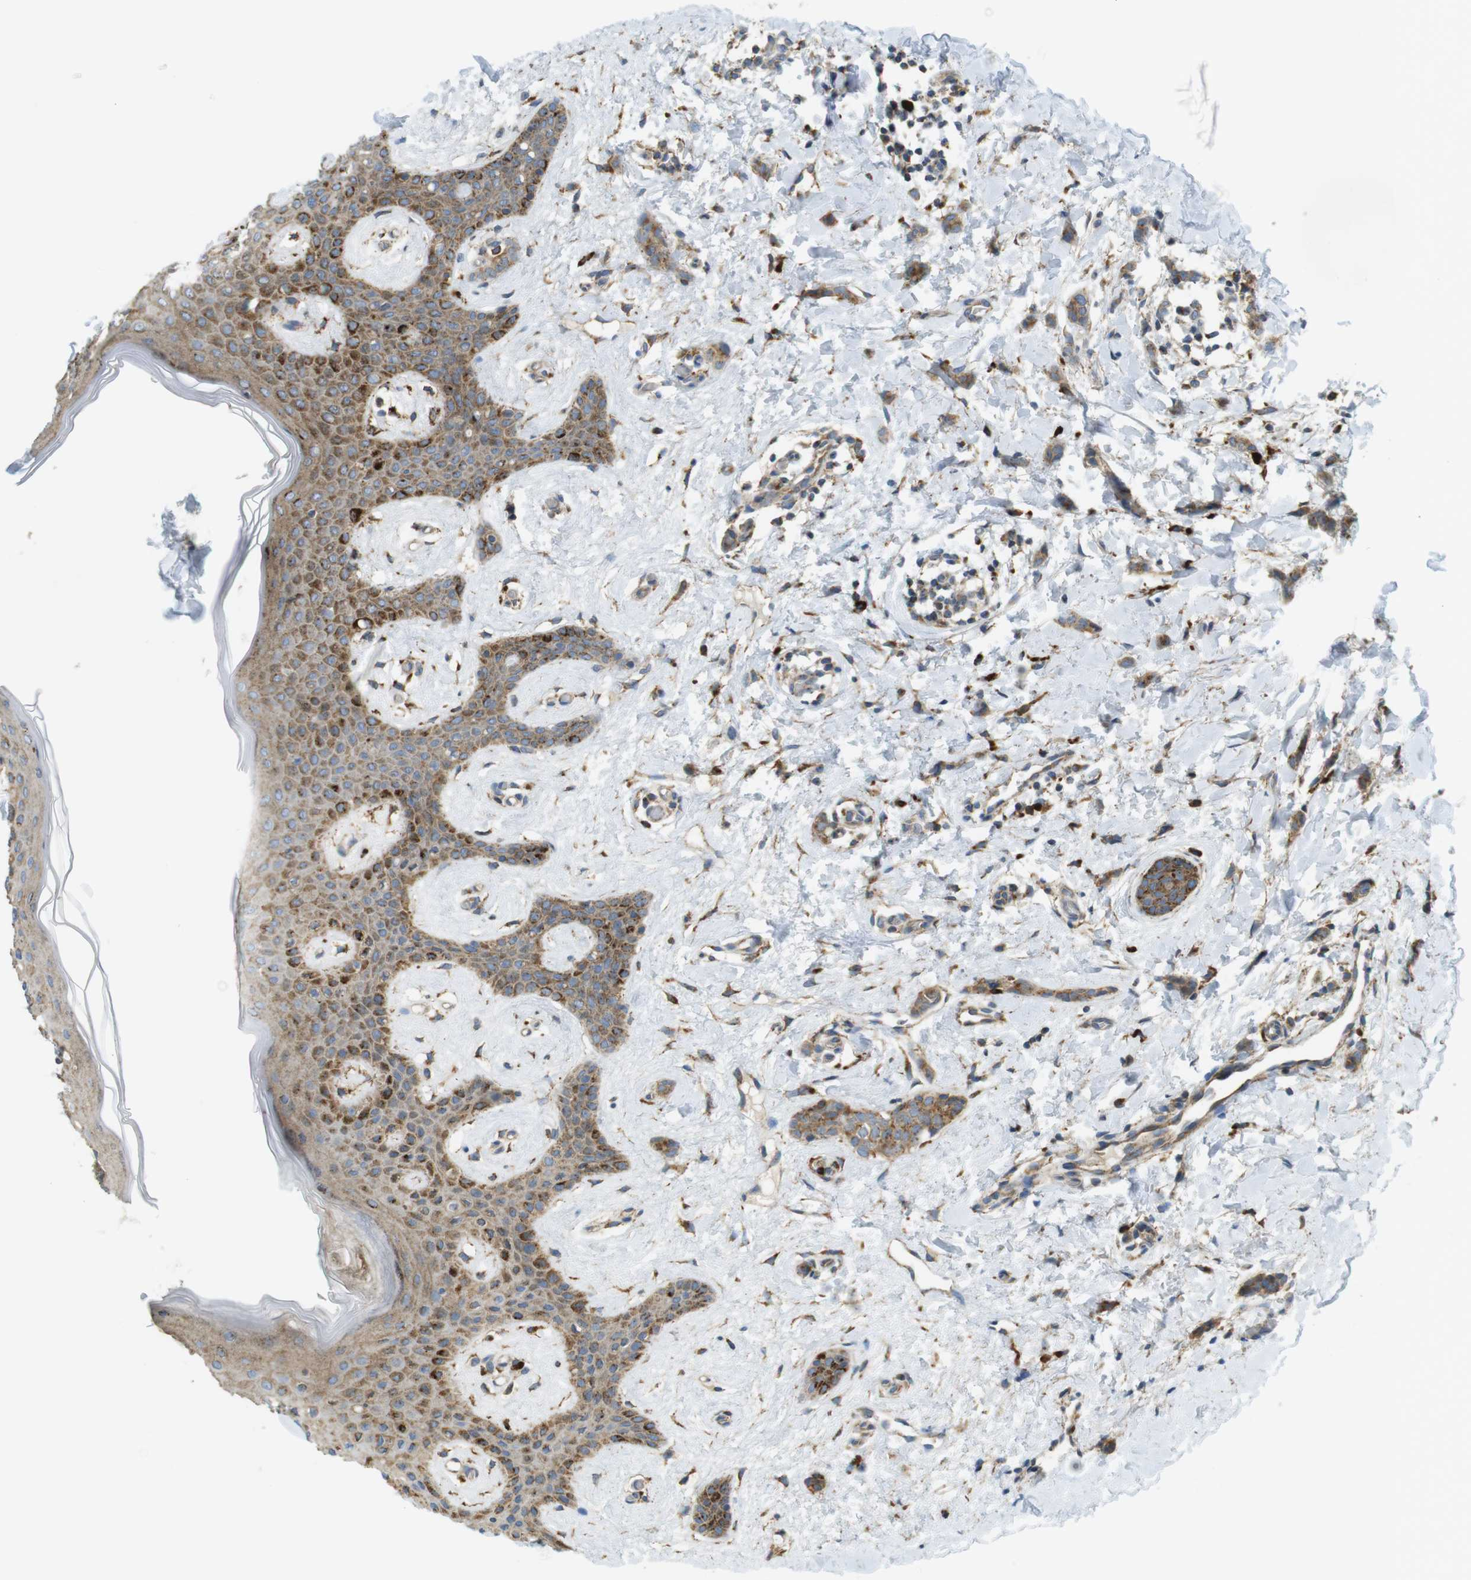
{"staining": {"intensity": "moderate", "quantity": ">75%", "location": "cytoplasmic/membranous"}, "tissue": "breast cancer", "cell_type": "Tumor cells", "image_type": "cancer", "snomed": [{"axis": "morphology", "description": "Lobular carcinoma"}, {"axis": "topography", "description": "Skin"}, {"axis": "topography", "description": "Breast"}], "caption": "The immunohistochemical stain labels moderate cytoplasmic/membranous staining in tumor cells of lobular carcinoma (breast) tissue.", "gene": "LAMP1", "patient": {"sex": "female", "age": 46}}